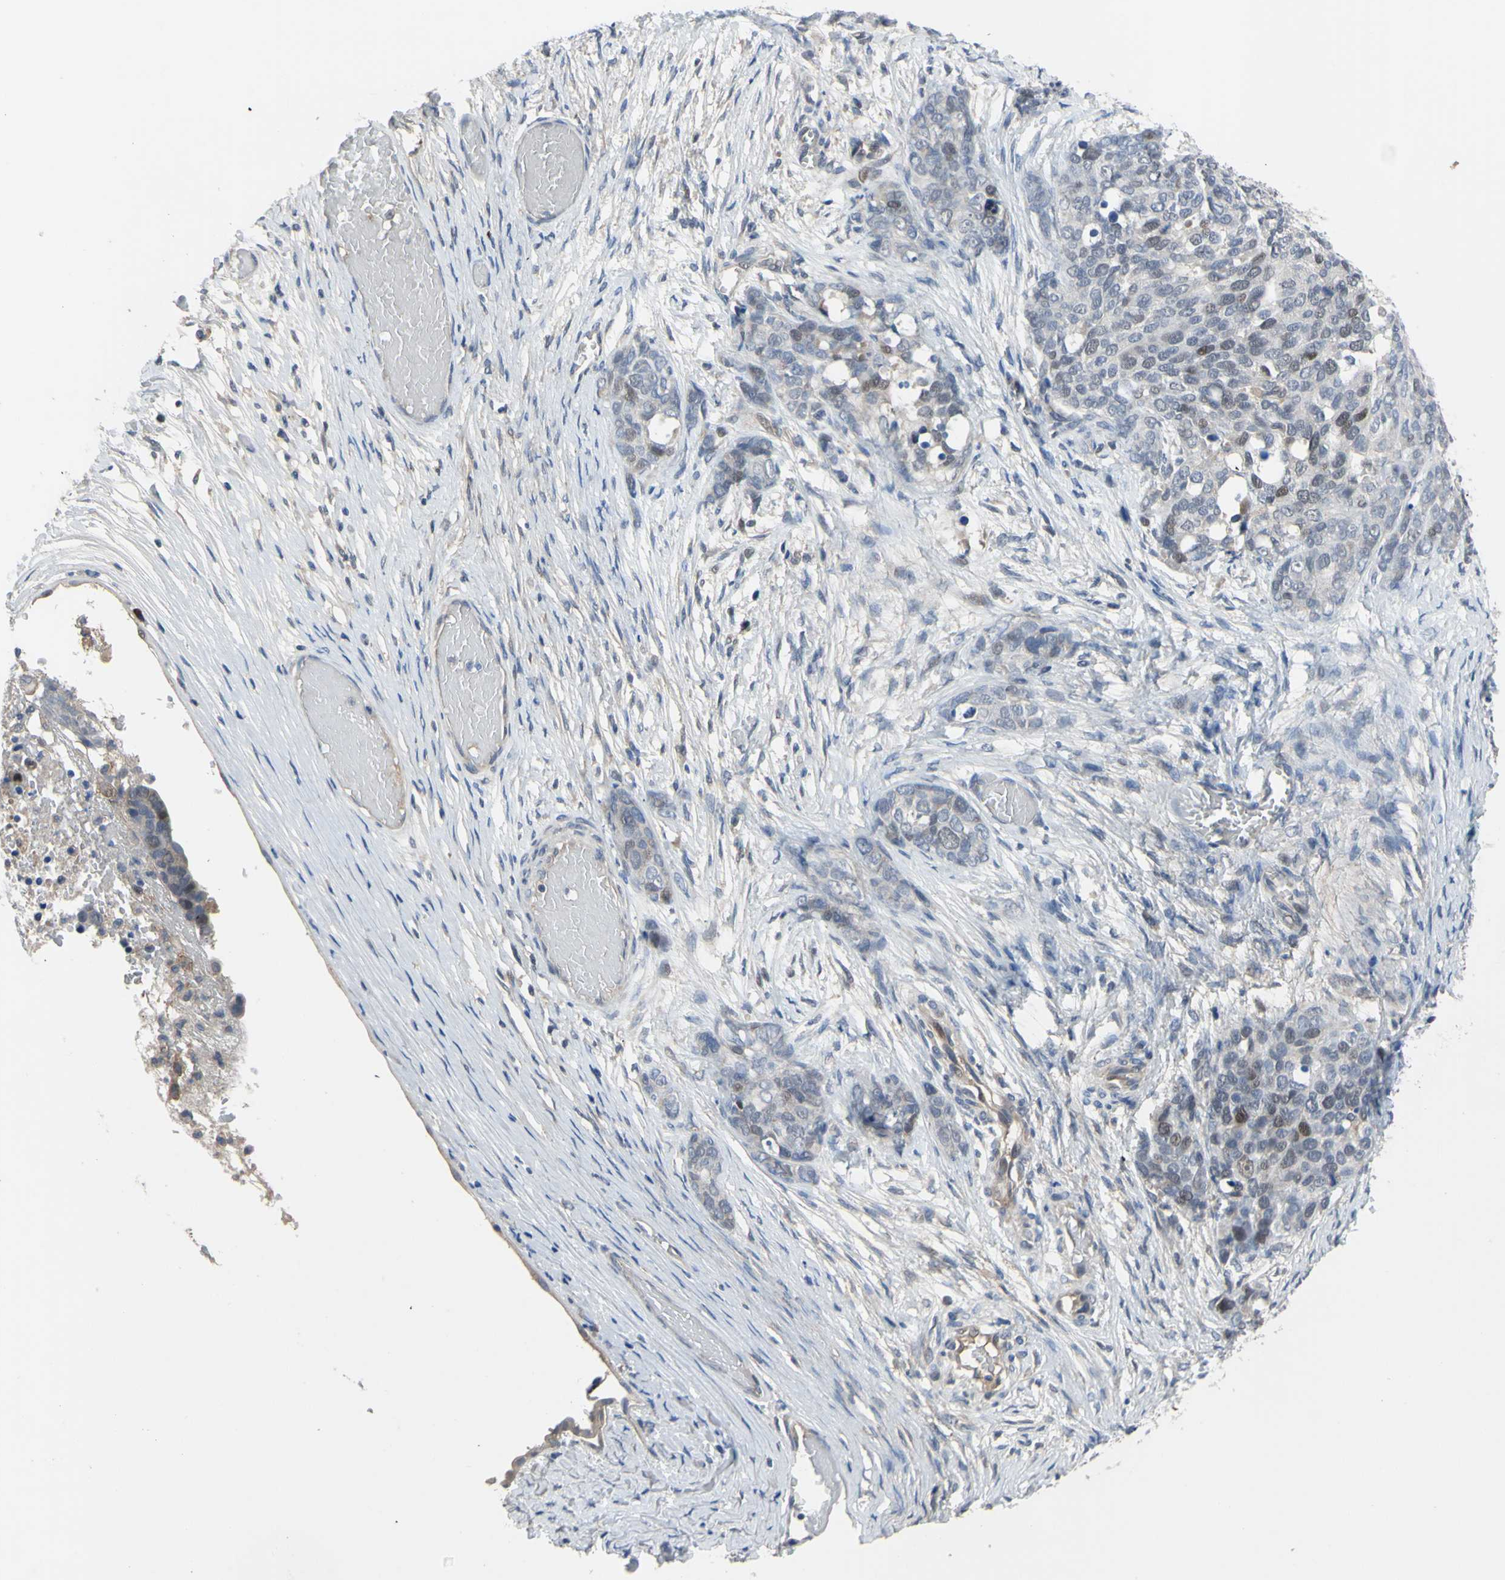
{"staining": {"intensity": "moderate", "quantity": "<25%", "location": "nuclear"}, "tissue": "ovarian cancer", "cell_type": "Tumor cells", "image_type": "cancer", "snomed": [{"axis": "morphology", "description": "Cystadenocarcinoma, serous, NOS"}, {"axis": "topography", "description": "Ovary"}], "caption": "Brown immunohistochemical staining in ovarian cancer (serous cystadenocarcinoma) reveals moderate nuclear staining in approximately <25% of tumor cells.", "gene": "LHX9", "patient": {"sex": "female", "age": 44}}